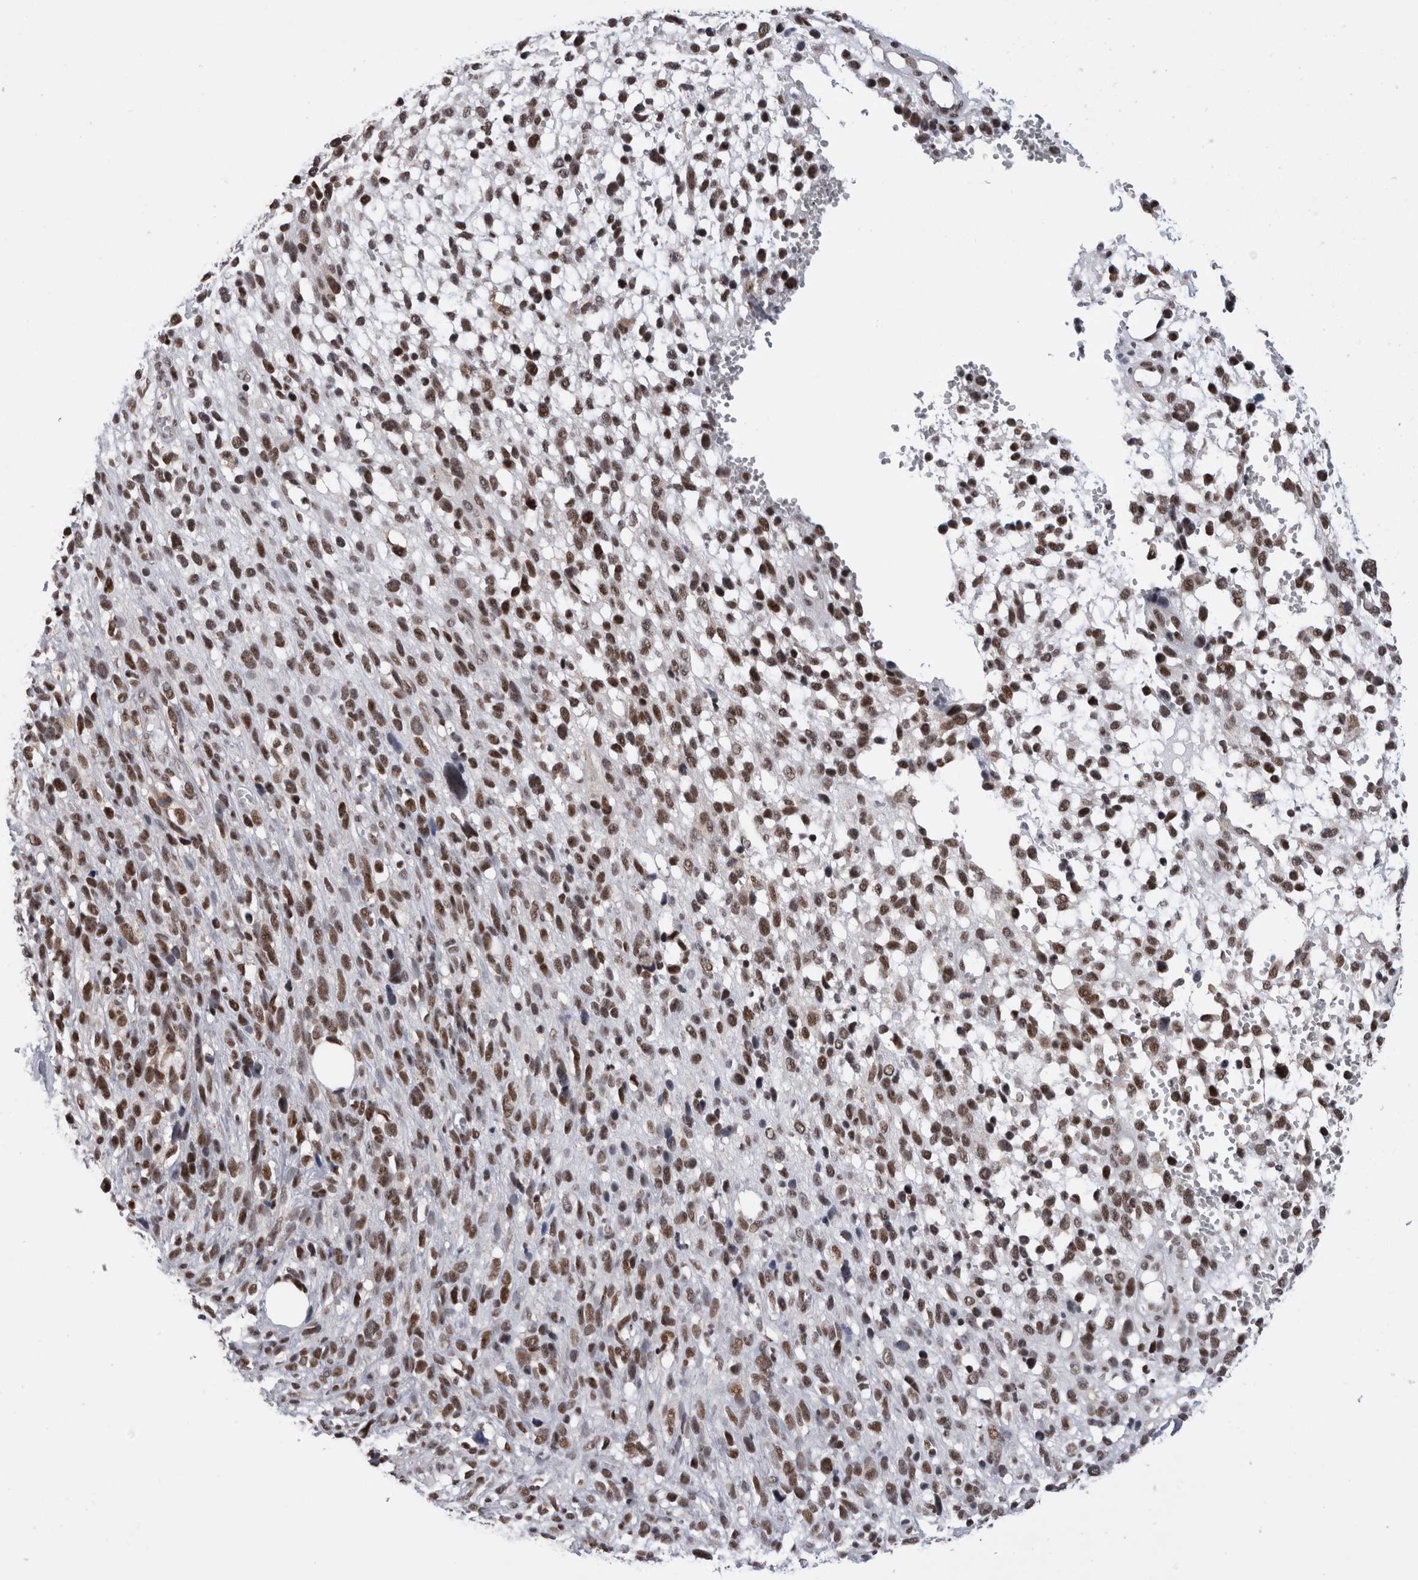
{"staining": {"intensity": "moderate", "quantity": ">75%", "location": "nuclear"}, "tissue": "melanoma", "cell_type": "Tumor cells", "image_type": "cancer", "snomed": [{"axis": "morphology", "description": "Malignant melanoma, NOS"}, {"axis": "topography", "description": "Skin"}], "caption": "Approximately >75% of tumor cells in malignant melanoma reveal moderate nuclear protein expression as visualized by brown immunohistochemical staining.", "gene": "CDK11A", "patient": {"sex": "female", "age": 55}}